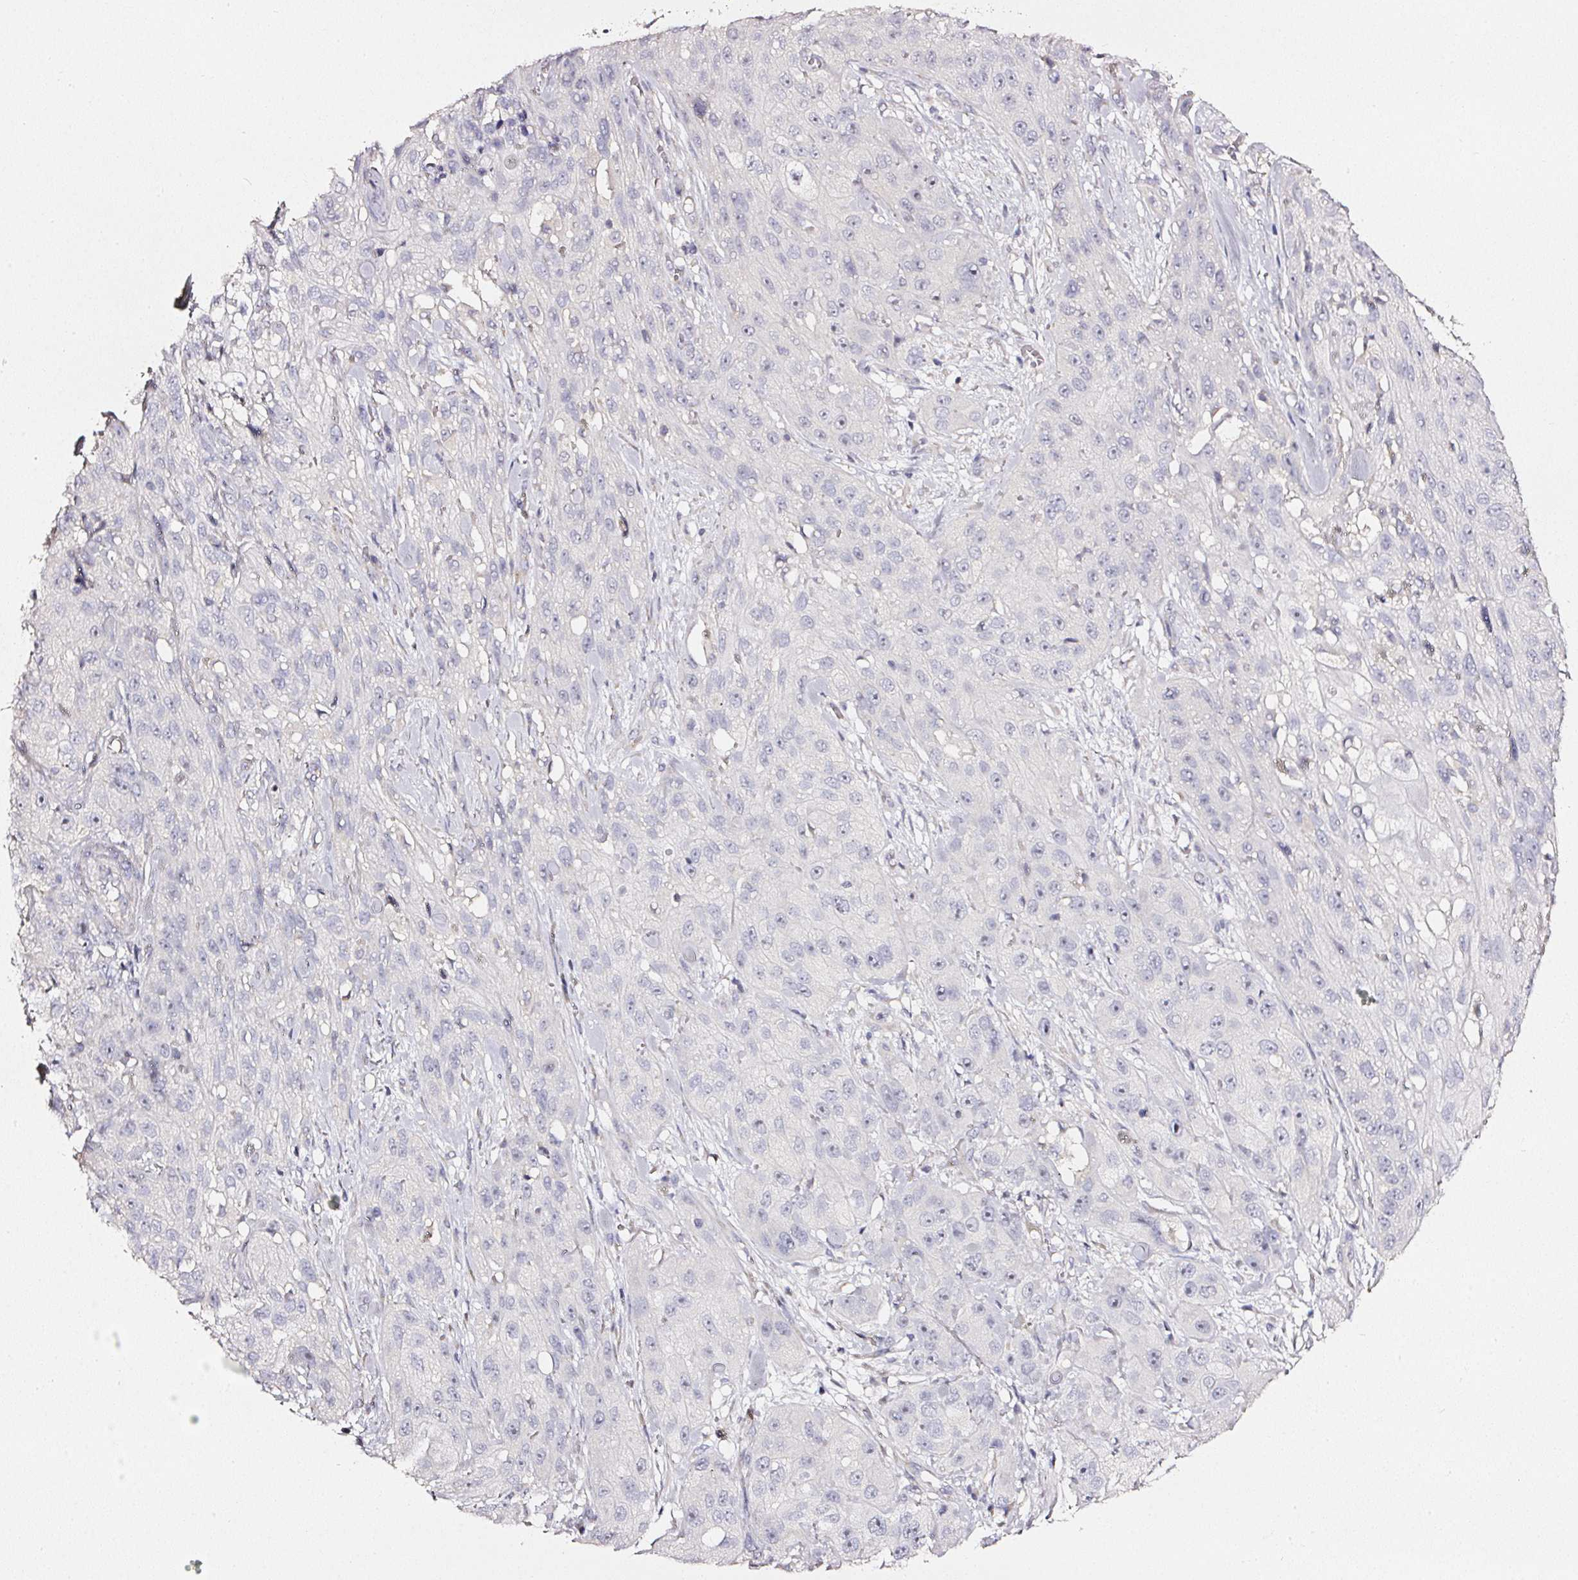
{"staining": {"intensity": "negative", "quantity": "none", "location": "none"}, "tissue": "skin cancer", "cell_type": "Tumor cells", "image_type": "cancer", "snomed": [{"axis": "morphology", "description": "Squamous cell carcinoma, NOS"}, {"axis": "topography", "description": "Skin"}, {"axis": "topography", "description": "Vulva"}], "caption": "Immunohistochemical staining of human skin squamous cell carcinoma displays no significant expression in tumor cells.", "gene": "NTRK1", "patient": {"sex": "female", "age": 86}}